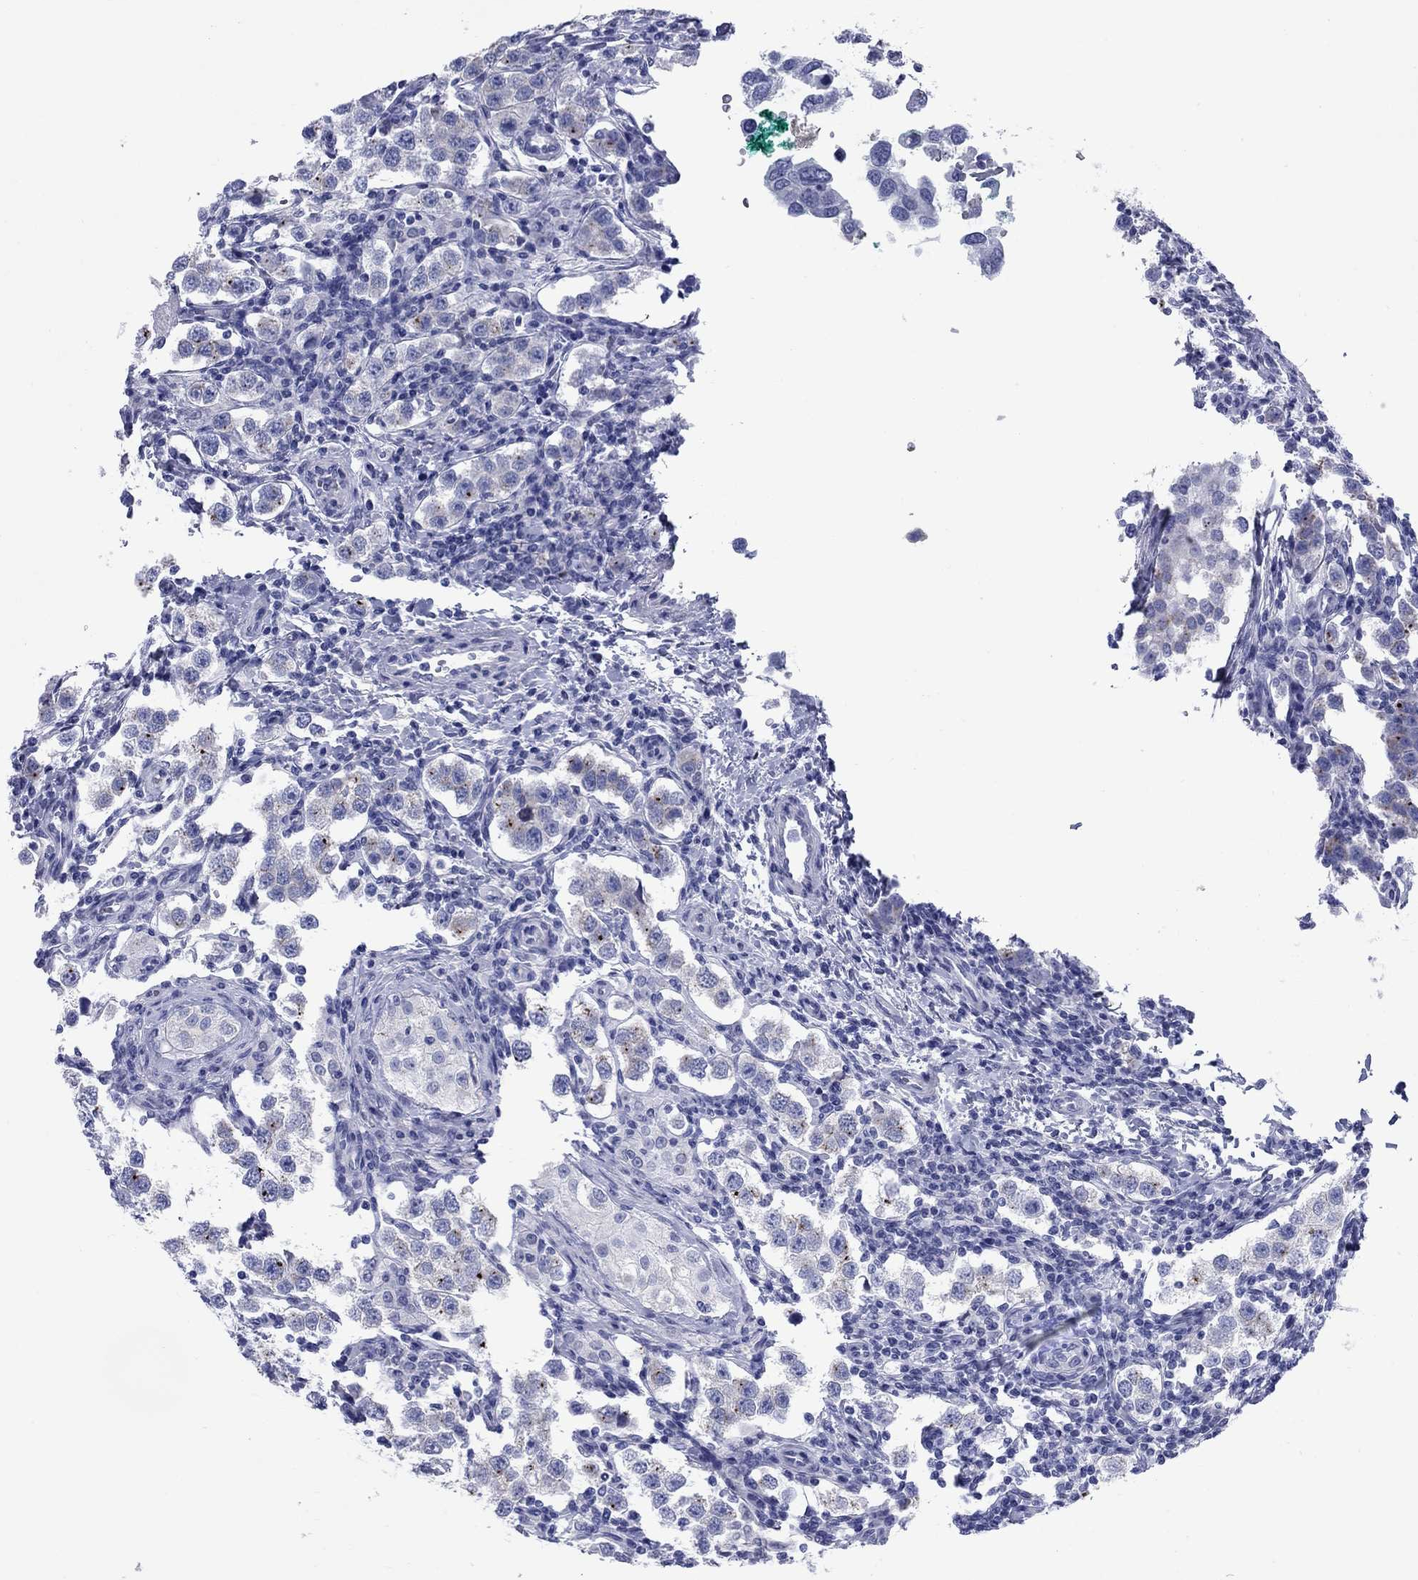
{"staining": {"intensity": "negative", "quantity": "none", "location": "none"}, "tissue": "testis cancer", "cell_type": "Tumor cells", "image_type": "cancer", "snomed": [{"axis": "morphology", "description": "Seminoma, NOS"}, {"axis": "topography", "description": "Testis"}], "caption": "This is an IHC histopathology image of human seminoma (testis). There is no staining in tumor cells.", "gene": "CCNA1", "patient": {"sex": "male", "age": 37}}